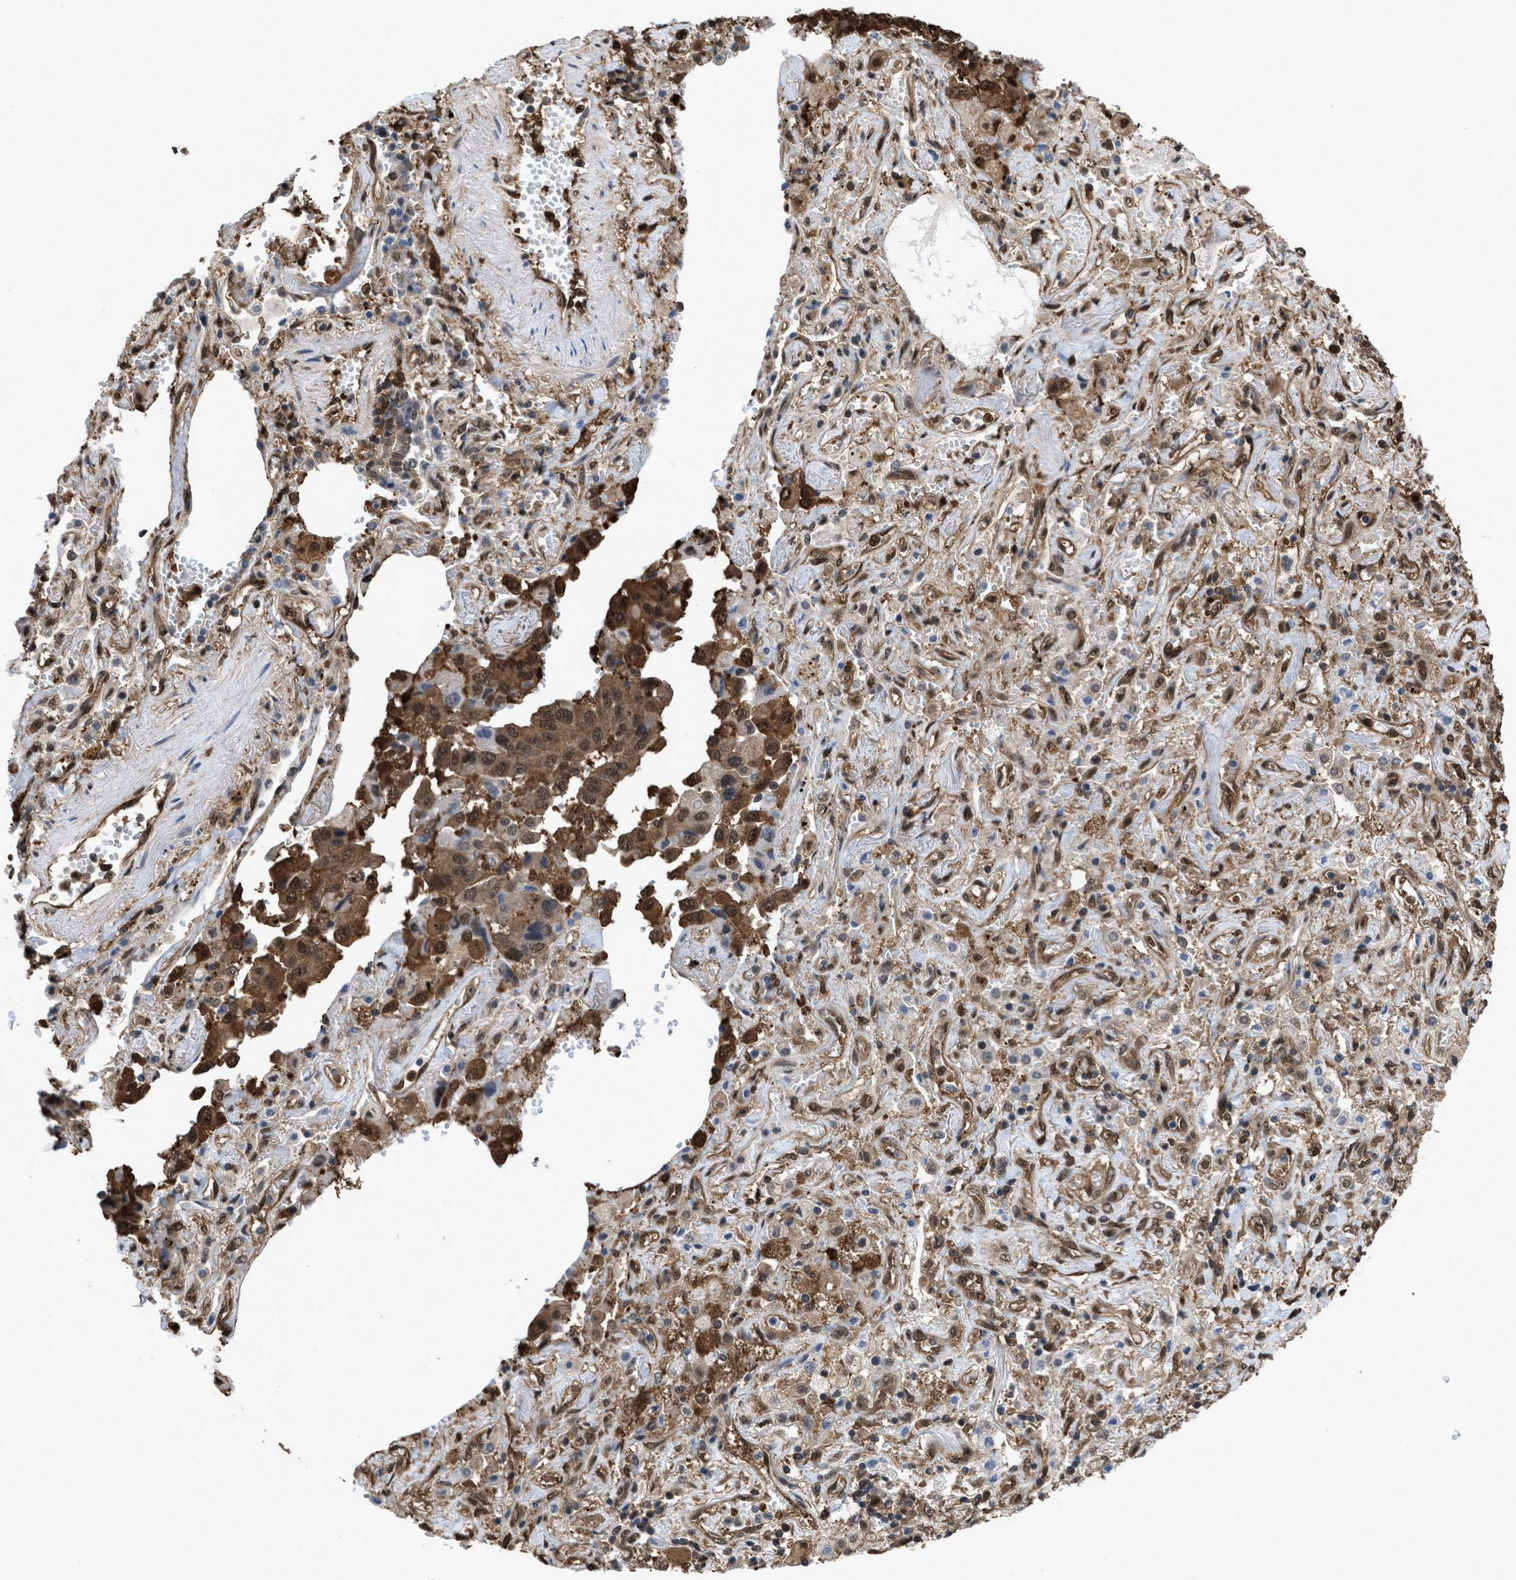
{"staining": {"intensity": "moderate", "quantity": ">75%", "location": "cytoplasmic/membranous,nuclear"}, "tissue": "lung cancer", "cell_type": "Tumor cells", "image_type": "cancer", "snomed": [{"axis": "morphology", "description": "Adenocarcinoma, NOS"}, {"axis": "topography", "description": "Lung"}], "caption": "Brown immunohistochemical staining in human lung cancer (adenocarcinoma) shows moderate cytoplasmic/membranous and nuclear staining in approximately >75% of tumor cells.", "gene": "YWHAG", "patient": {"sex": "female", "age": 65}}